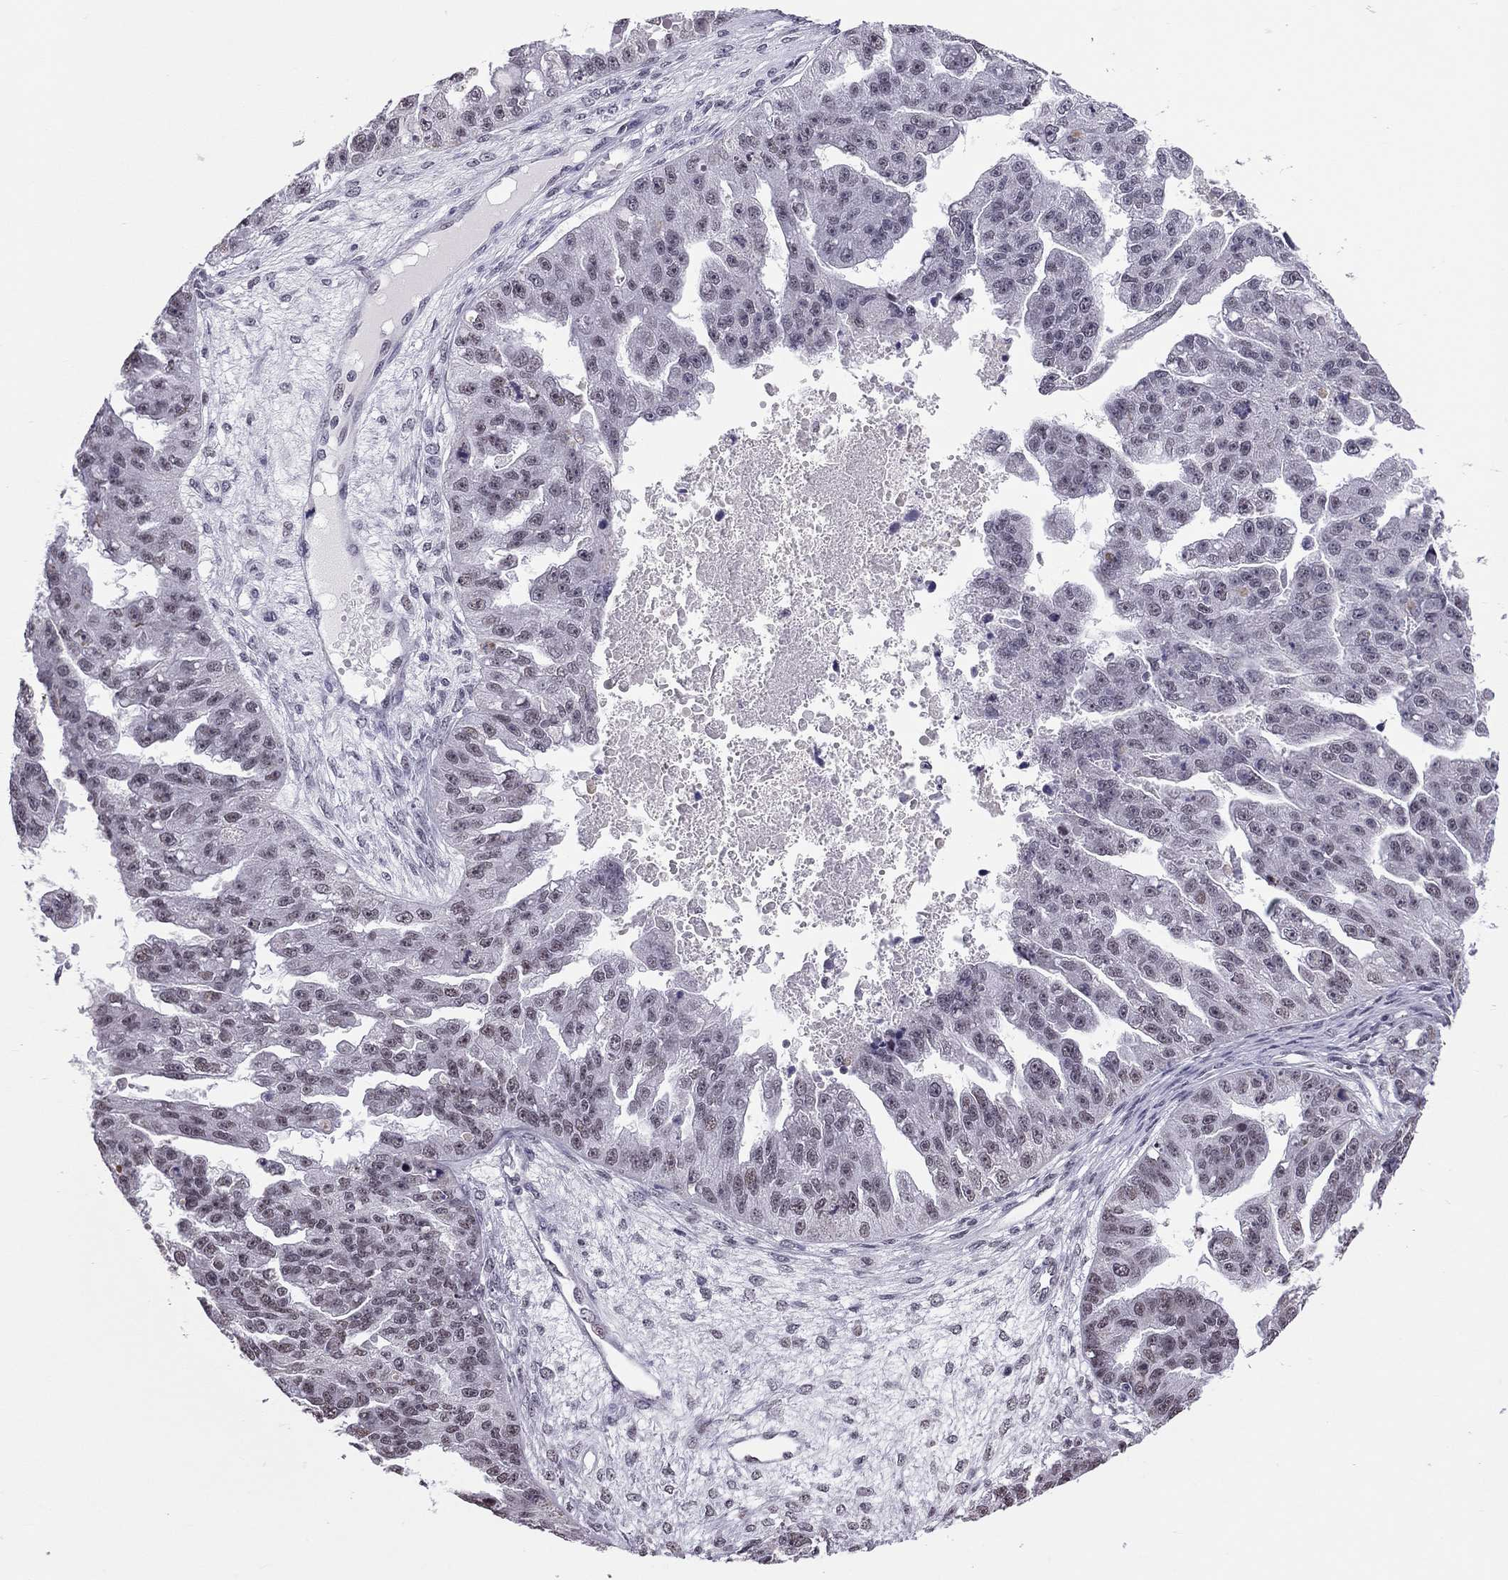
{"staining": {"intensity": "negative", "quantity": "none", "location": "none"}, "tissue": "ovarian cancer", "cell_type": "Tumor cells", "image_type": "cancer", "snomed": [{"axis": "morphology", "description": "Cystadenocarcinoma, serous, NOS"}, {"axis": "topography", "description": "Ovary"}], "caption": "This is an IHC micrograph of human serous cystadenocarcinoma (ovarian). There is no positivity in tumor cells.", "gene": "PPP1R3A", "patient": {"sex": "female", "age": 58}}